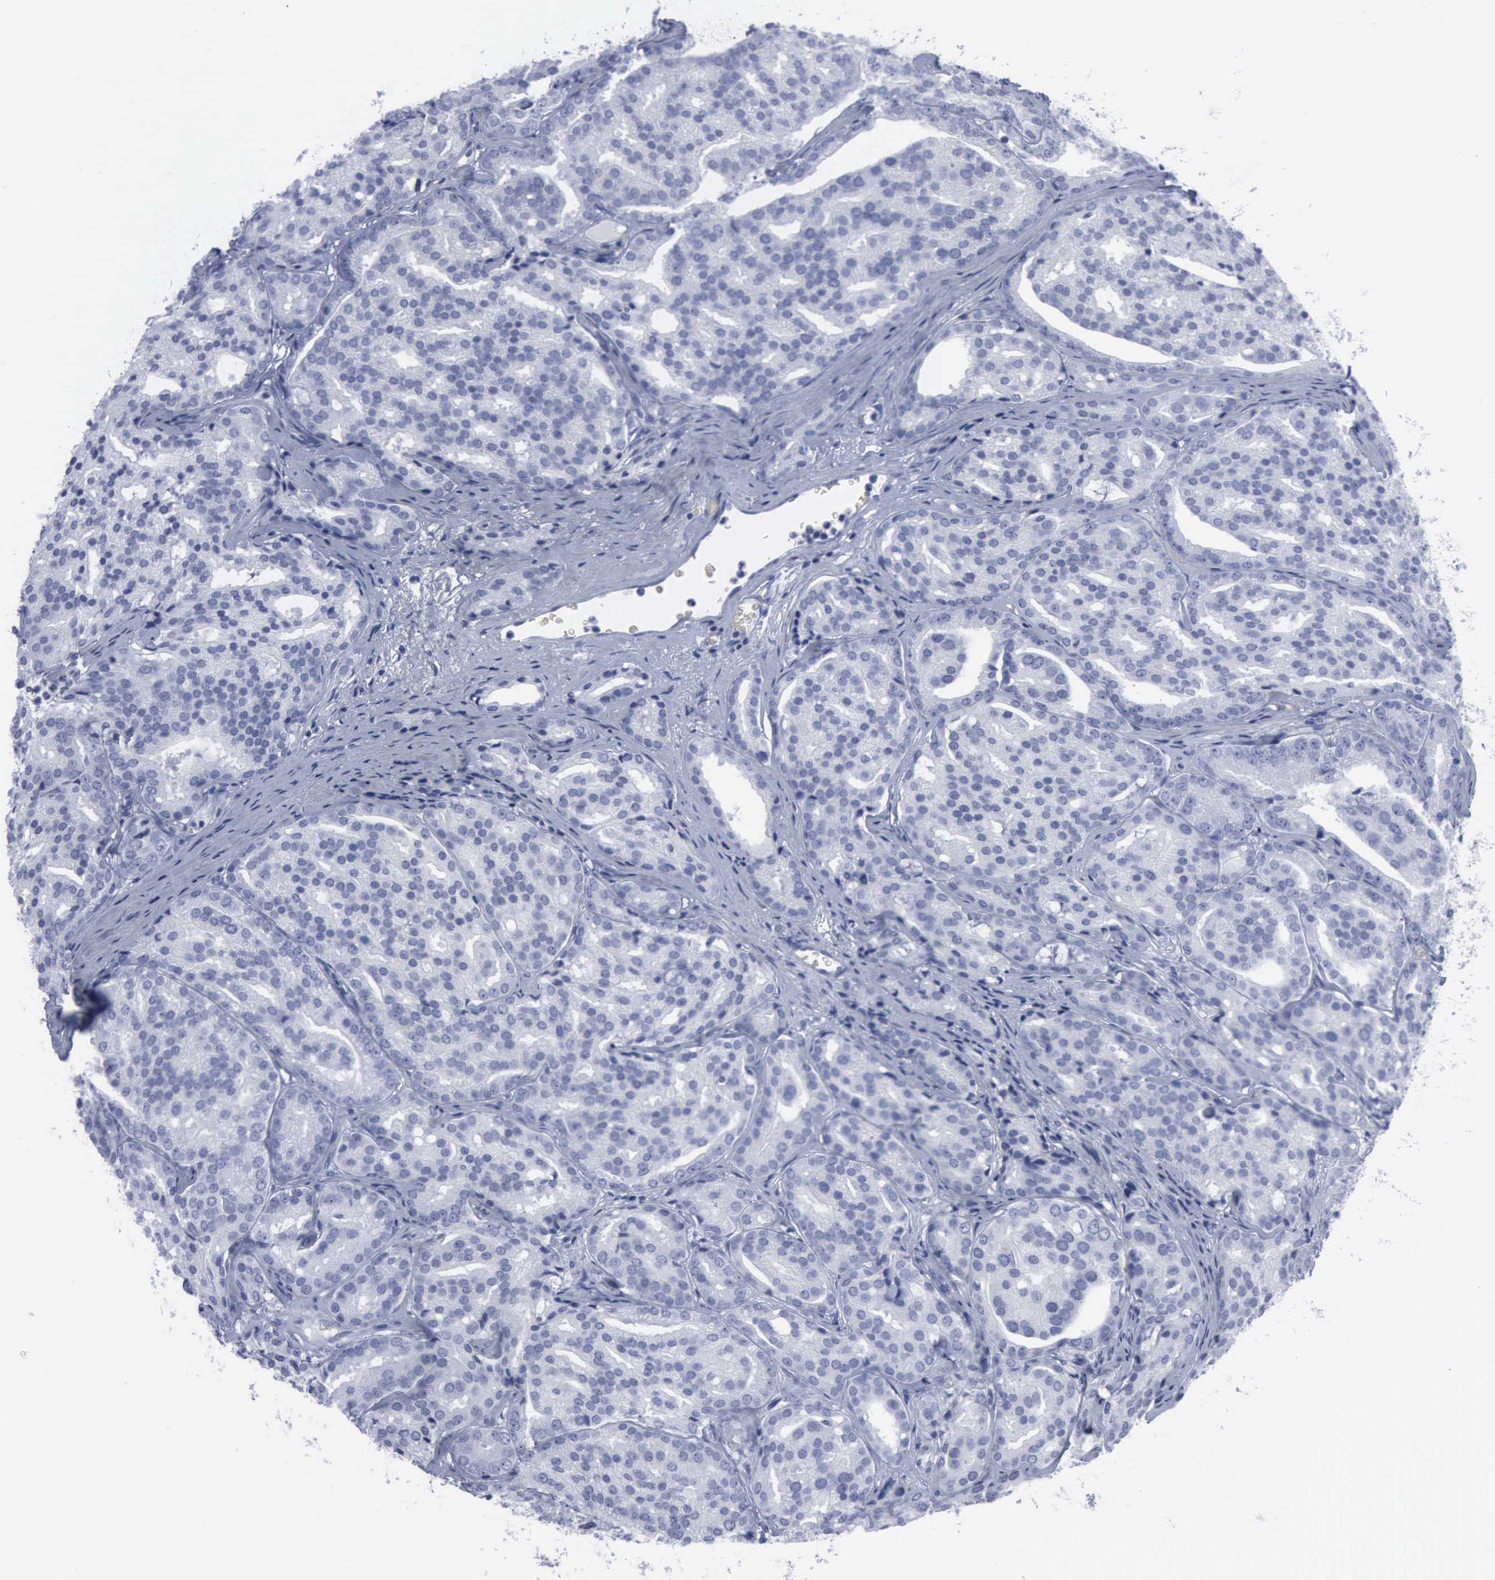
{"staining": {"intensity": "negative", "quantity": "none", "location": "none"}, "tissue": "prostate cancer", "cell_type": "Tumor cells", "image_type": "cancer", "snomed": [{"axis": "morphology", "description": "Adenocarcinoma, High grade"}, {"axis": "topography", "description": "Prostate"}], "caption": "An image of prostate cancer (adenocarcinoma (high-grade)) stained for a protein demonstrates no brown staining in tumor cells. (Stains: DAB immunohistochemistry with hematoxylin counter stain, Microscopy: brightfield microscopy at high magnification).", "gene": "VCAM1", "patient": {"sex": "male", "age": 64}}